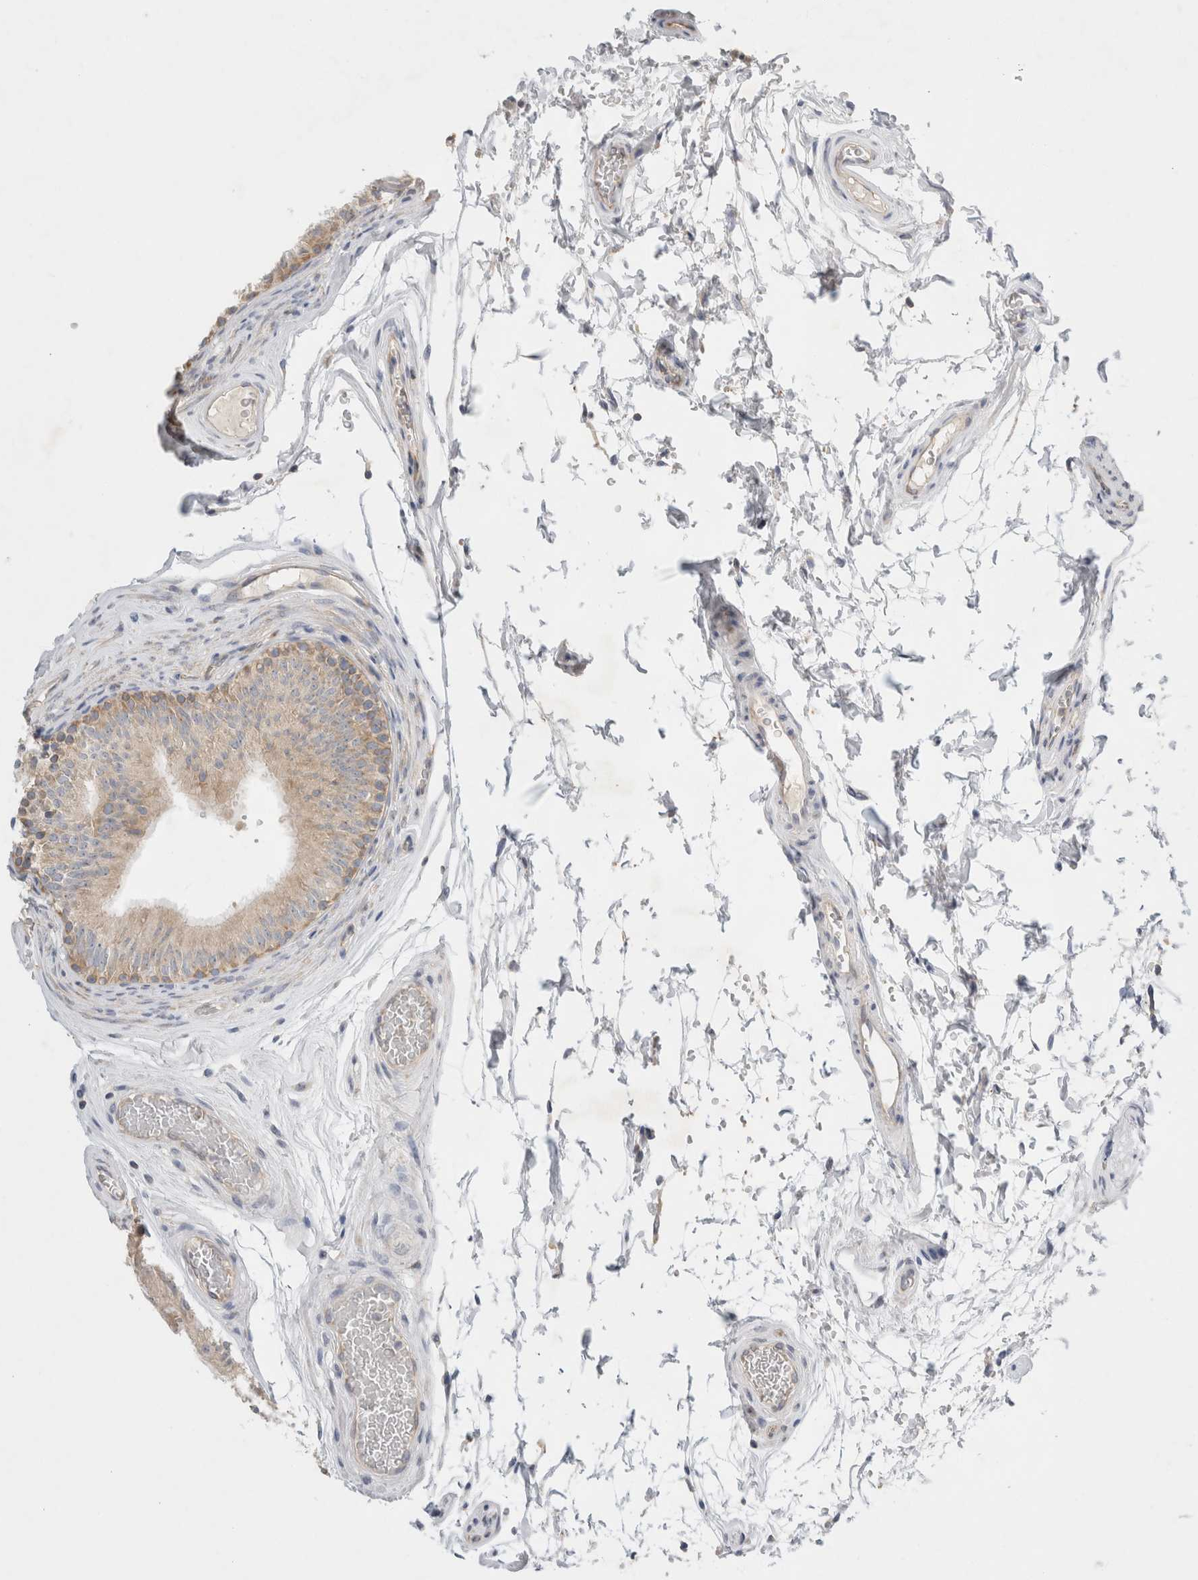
{"staining": {"intensity": "weak", "quantity": "<25%", "location": "cytoplasmic/membranous"}, "tissue": "epididymis", "cell_type": "Glandular cells", "image_type": "normal", "snomed": [{"axis": "morphology", "description": "Normal tissue, NOS"}, {"axis": "topography", "description": "Epididymis"}], "caption": "Micrograph shows no significant protein staining in glandular cells of benign epididymis. The staining is performed using DAB brown chromogen with nuclei counter-stained in using hematoxylin.", "gene": "ZNF23", "patient": {"sex": "male", "age": 36}}